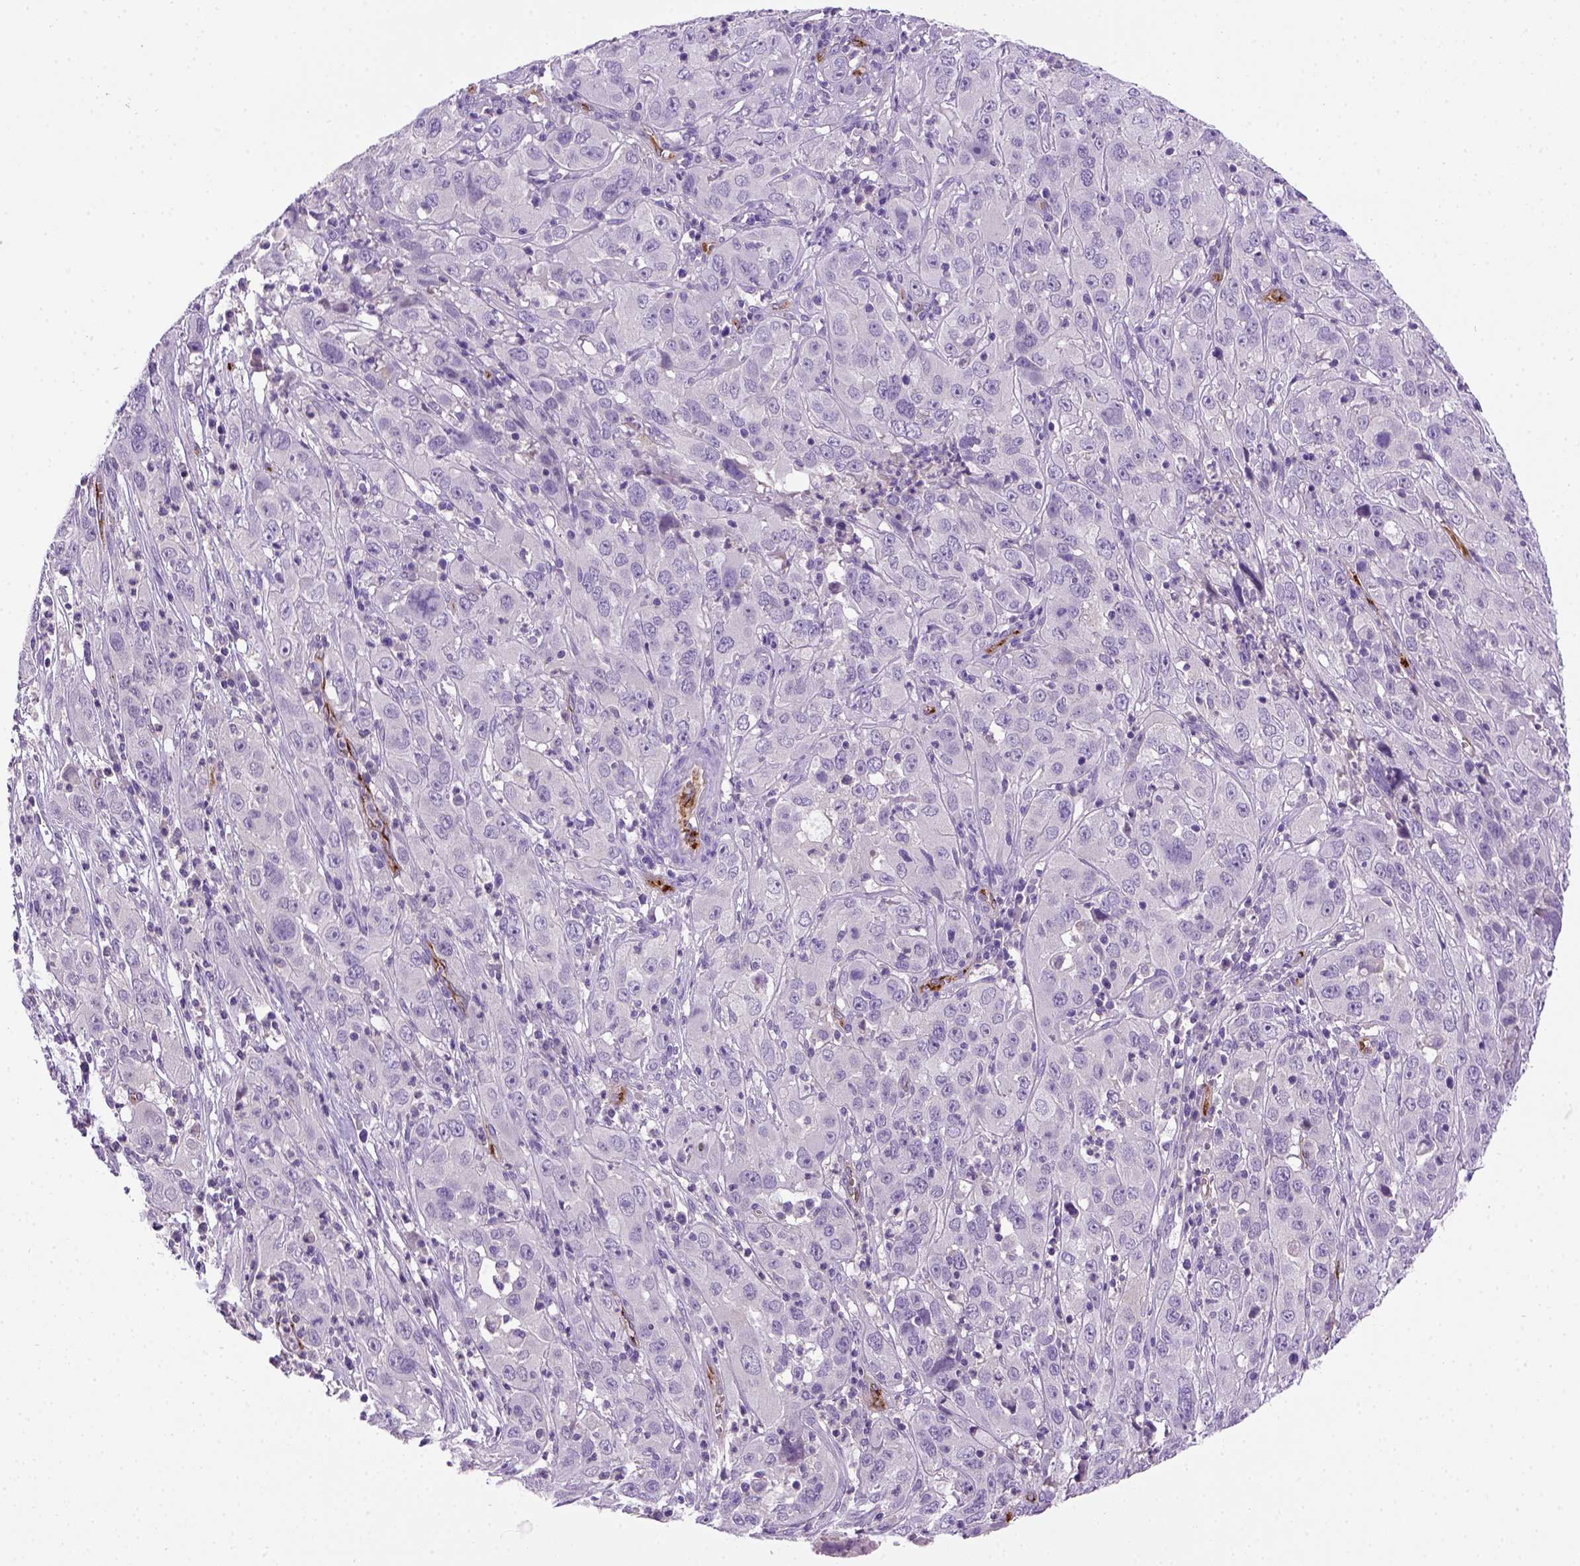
{"staining": {"intensity": "negative", "quantity": "none", "location": "none"}, "tissue": "cervical cancer", "cell_type": "Tumor cells", "image_type": "cancer", "snomed": [{"axis": "morphology", "description": "Squamous cell carcinoma, NOS"}, {"axis": "topography", "description": "Cervix"}], "caption": "The immunohistochemistry (IHC) photomicrograph has no significant staining in tumor cells of squamous cell carcinoma (cervical) tissue.", "gene": "VWF", "patient": {"sex": "female", "age": 32}}